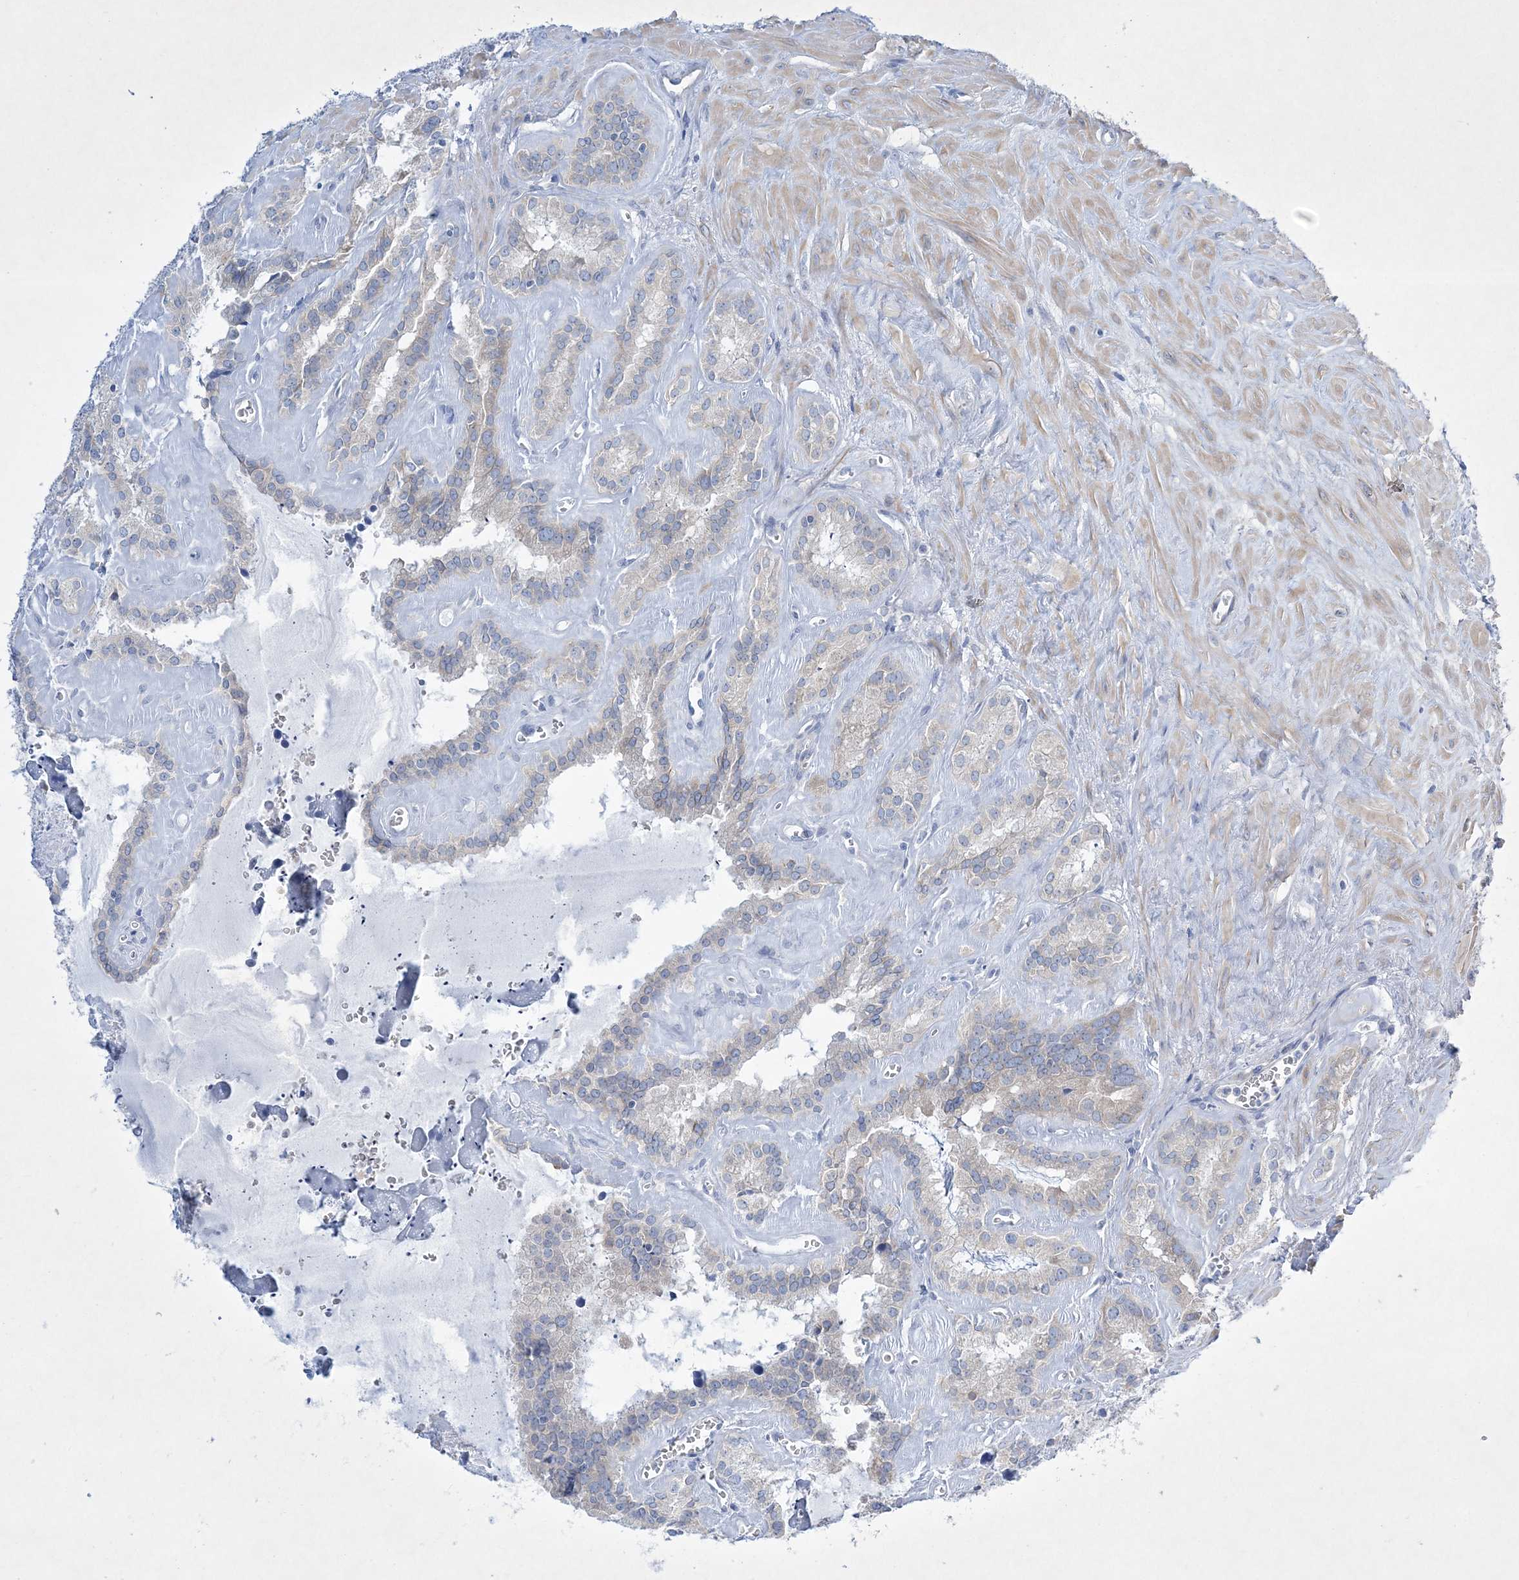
{"staining": {"intensity": "weak", "quantity": "<25%", "location": "cytoplasmic/membranous"}, "tissue": "seminal vesicle", "cell_type": "Glandular cells", "image_type": "normal", "snomed": [{"axis": "morphology", "description": "Normal tissue, NOS"}, {"axis": "topography", "description": "Prostate"}, {"axis": "topography", "description": "Seminal veicle"}], "caption": "Immunohistochemistry (IHC) image of unremarkable human seminal vesicle stained for a protein (brown), which exhibits no staining in glandular cells.", "gene": "FARSB", "patient": {"sex": "male", "age": 59}}